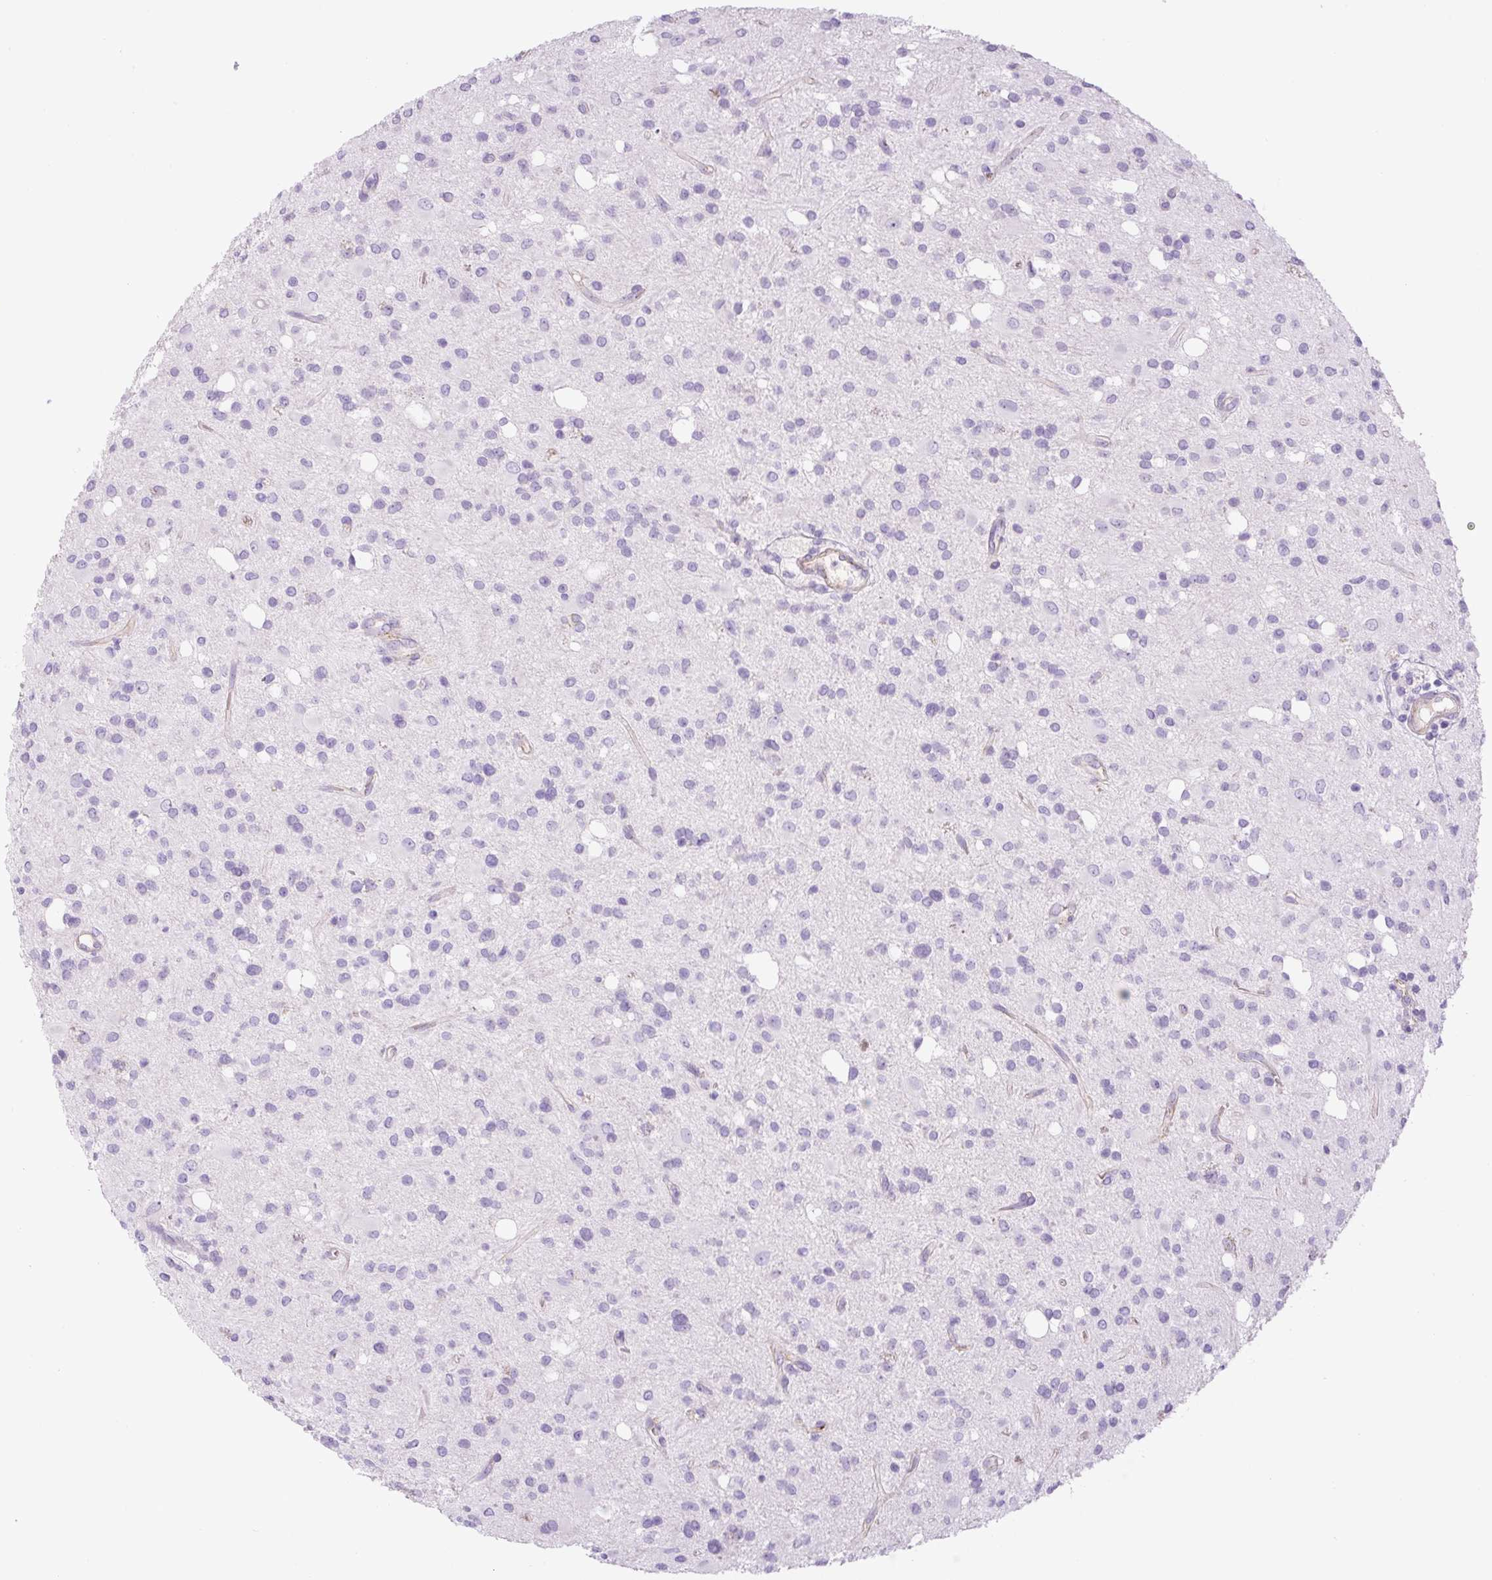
{"staining": {"intensity": "negative", "quantity": "none", "location": "none"}, "tissue": "glioma", "cell_type": "Tumor cells", "image_type": "cancer", "snomed": [{"axis": "morphology", "description": "Glioma, malignant, Low grade"}, {"axis": "topography", "description": "Brain"}], "caption": "Glioma was stained to show a protein in brown. There is no significant positivity in tumor cells.", "gene": "RSPO4", "patient": {"sex": "female", "age": 33}}